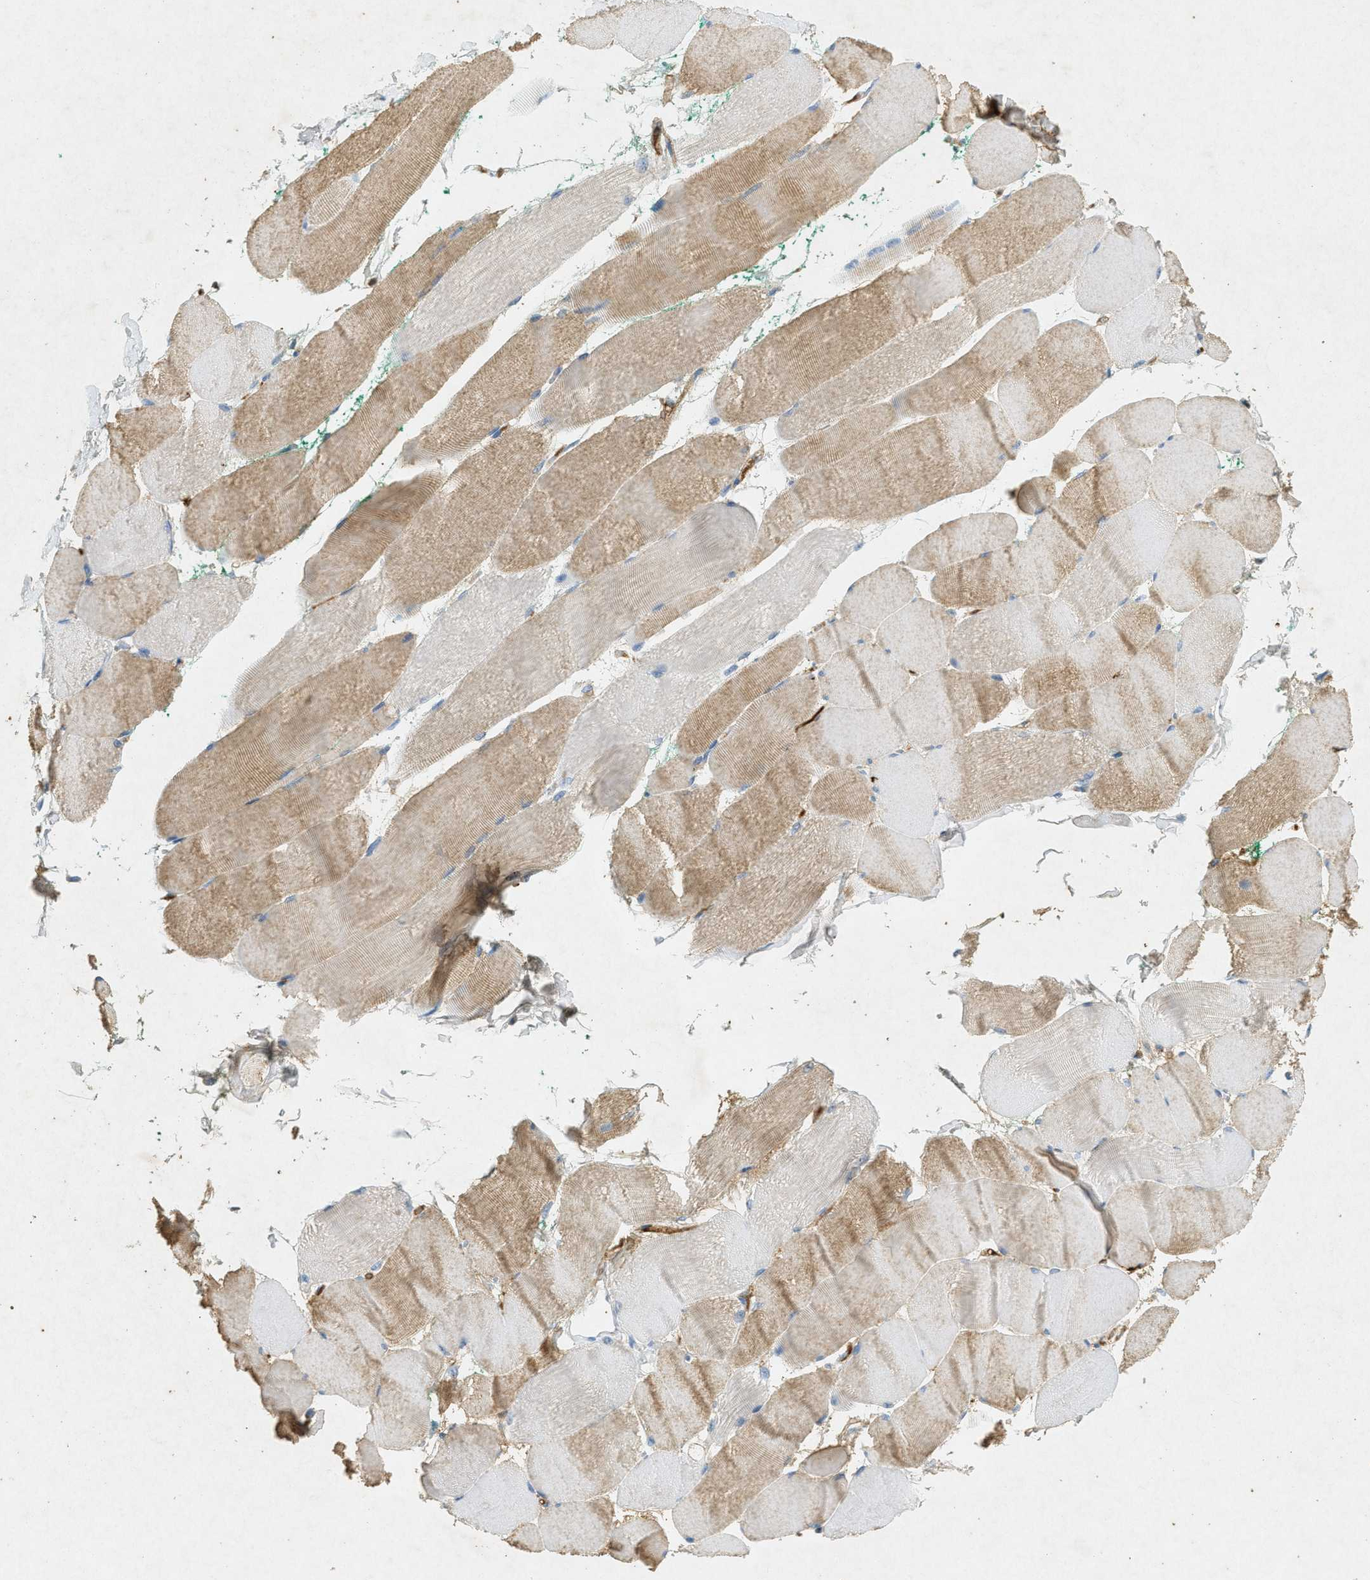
{"staining": {"intensity": "moderate", "quantity": "25%-75%", "location": "cytoplasmic/membranous"}, "tissue": "skeletal muscle", "cell_type": "Myocytes", "image_type": "normal", "snomed": [{"axis": "morphology", "description": "Normal tissue, NOS"}, {"axis": "morphology", "description": "Squamous cell carcinoma, NOS"}, {"axis": "topography", "description": "Skeletal muscle"}], "caption": "IHC (DAB) staining of normal human skeletal muscle demonstrates moderate cytoplasmic/membranous protein positivity in approximately 25%-75% of myocytes.", "gene": "F2", "patient": {"sex": "male", "age": 51}}